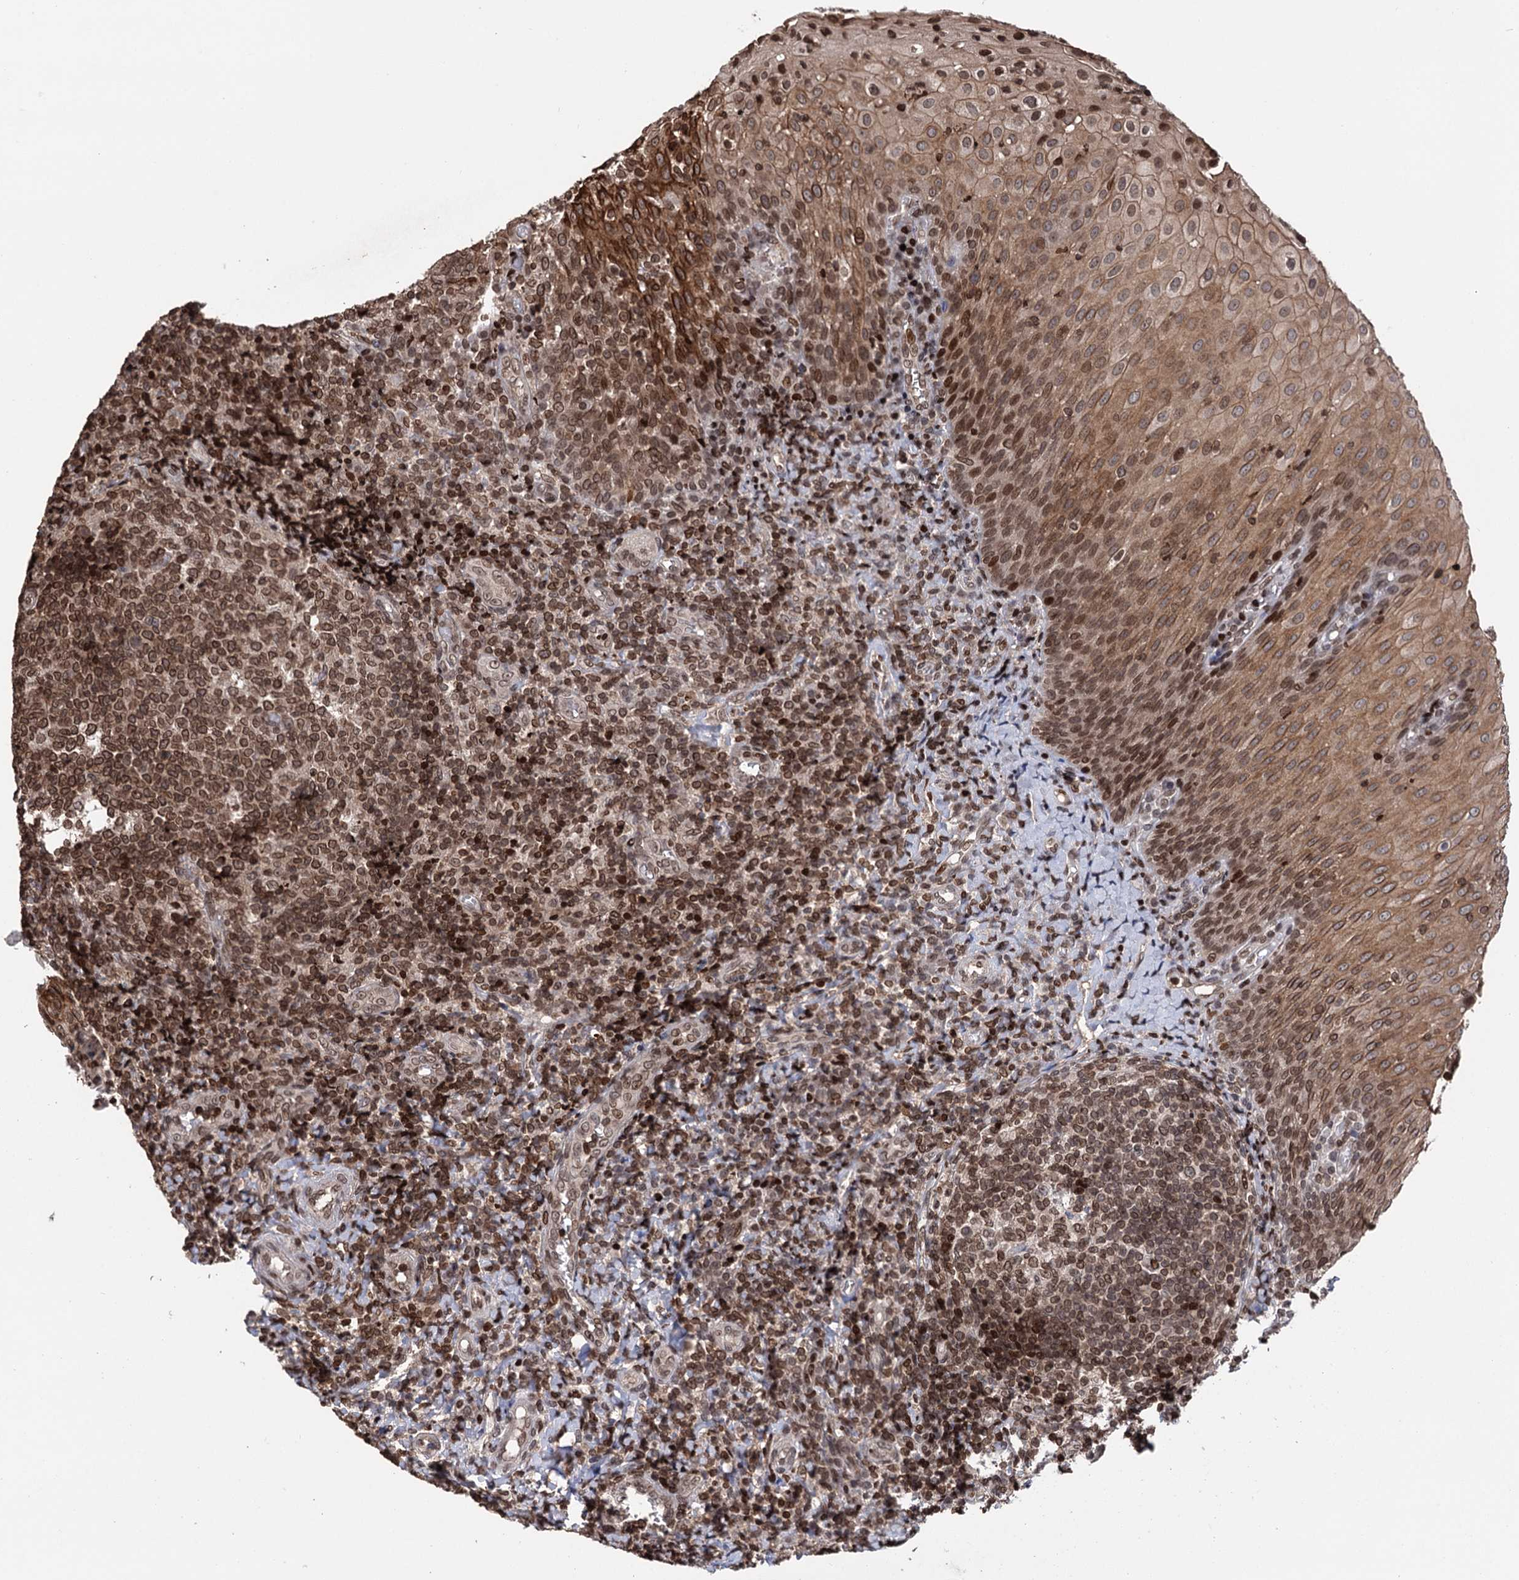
{"staining": {"intensity": "moderate", "quantity": ">75%", "location": "nuclear"}, "tissue": "tonsil", "cell_type": "Germinal center cells", "image_type": "normal", "snomed": [{"axis": "morphology", "description": "Normal tissue, NOS"}, {"axis": "topography", "description": "Tonsil"}], "caption": "The immunohistochemical stain highlights moderate nuclear staining in germinal center cells of benign tonsil. (DAB IHC with brightfield microscopy, high magnification).", "gene": "CCDC77", "patient": {"sex": "female", "age": 19}}